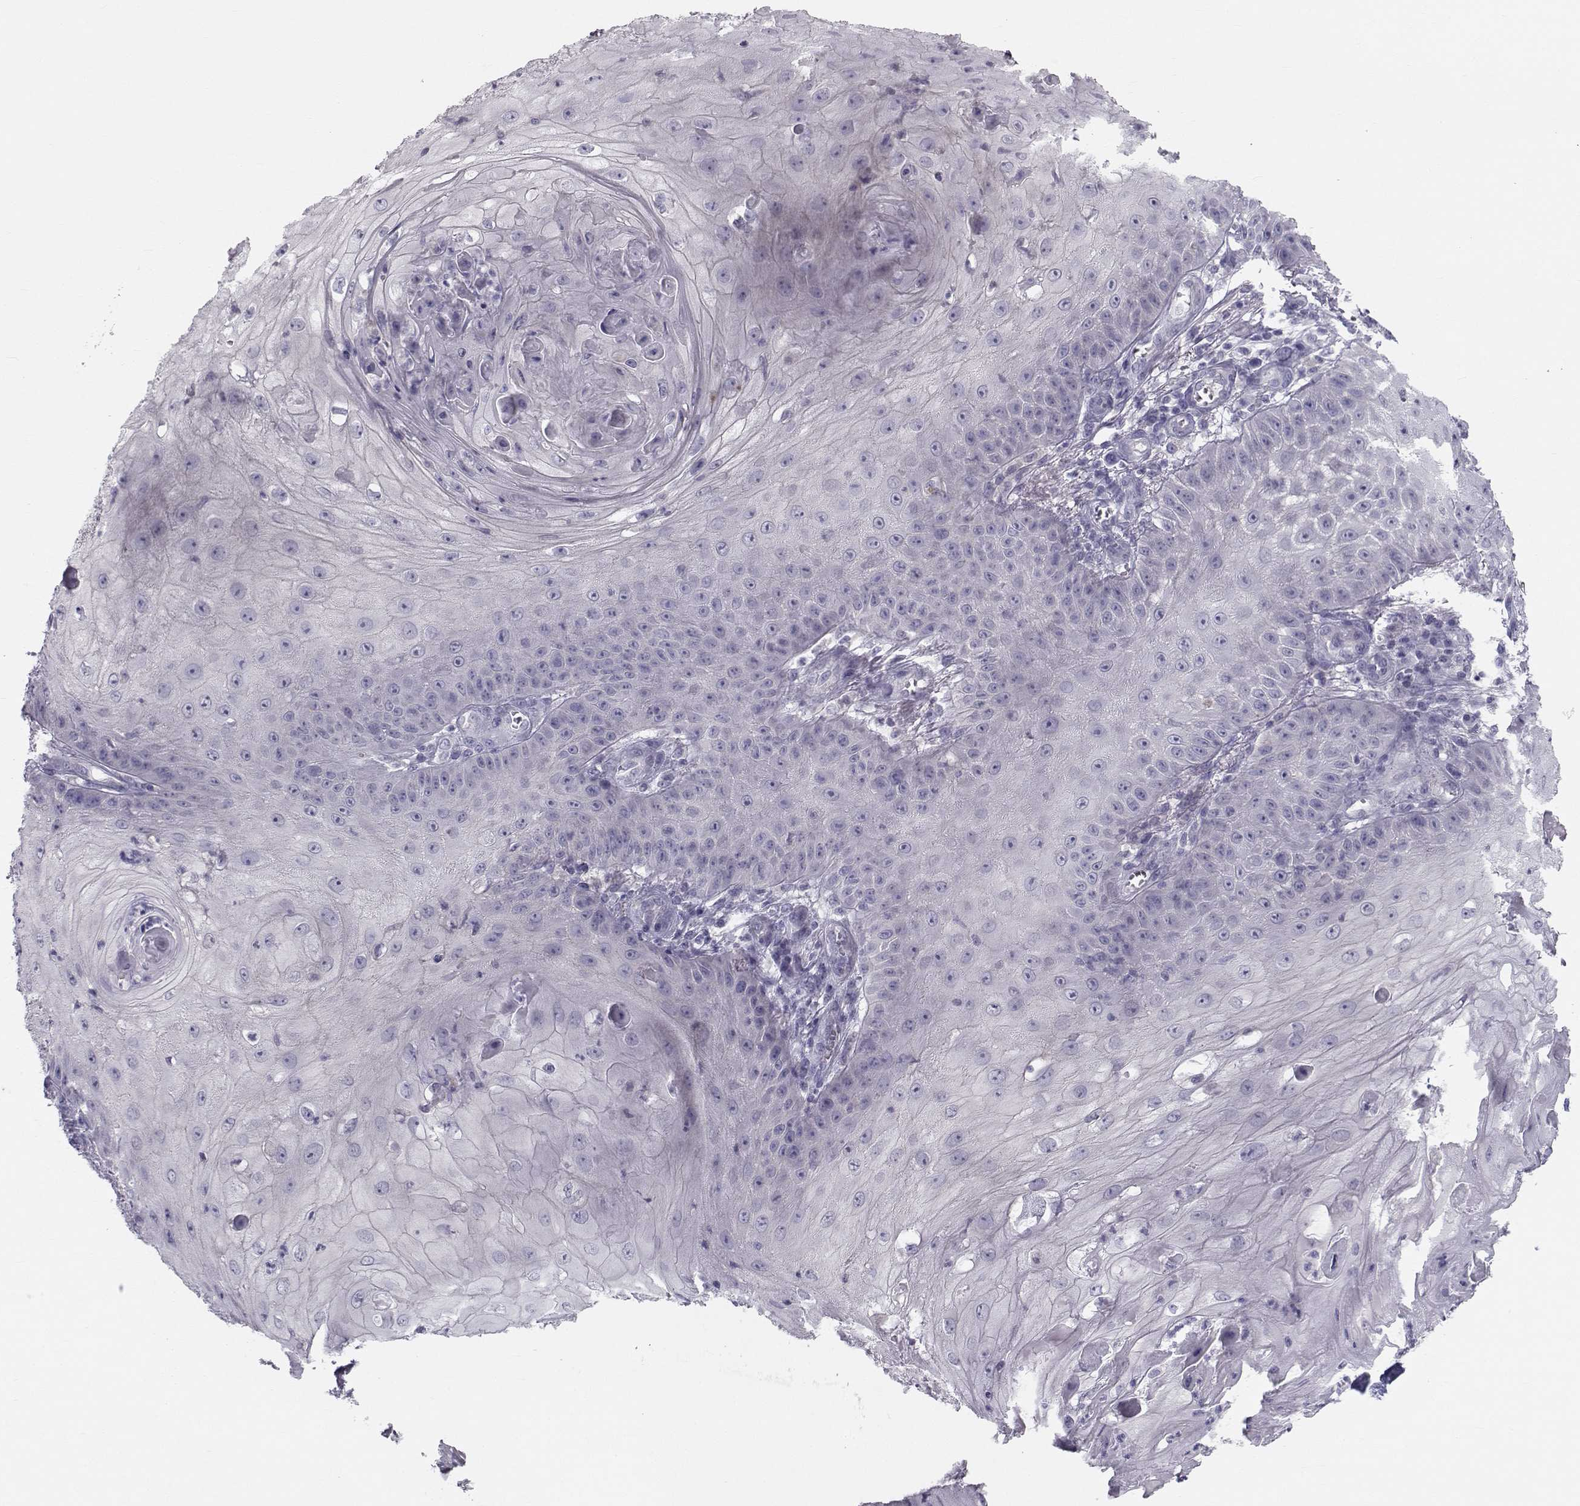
{"staining": {"intensity": "negative", "quantity": "none", "location": "none"}, "tissue": "skin cancer", "cell_type": "Tumor cells", "image_type": "cancer", "snomed": [{"axis": "morphology", "description": "Squamous cell carcinoma, NOS"}, {"axis": "topography", "description": "Skin"}], "caption": "A high-resolution histopathology image shows immunohistochemistry staining of skin cancer (squamous cell carcinoma), which displays no significant expression in tumor cells. The staining was performed using DAB (3,3'-diaminobenzidine) to visualize the protein expression in brown, while the nuclei were stained in blue with hematoxylin (Magnification: 20x).", "gene": "GARIN3", "patient": {"sex": "male", "age": 70}}